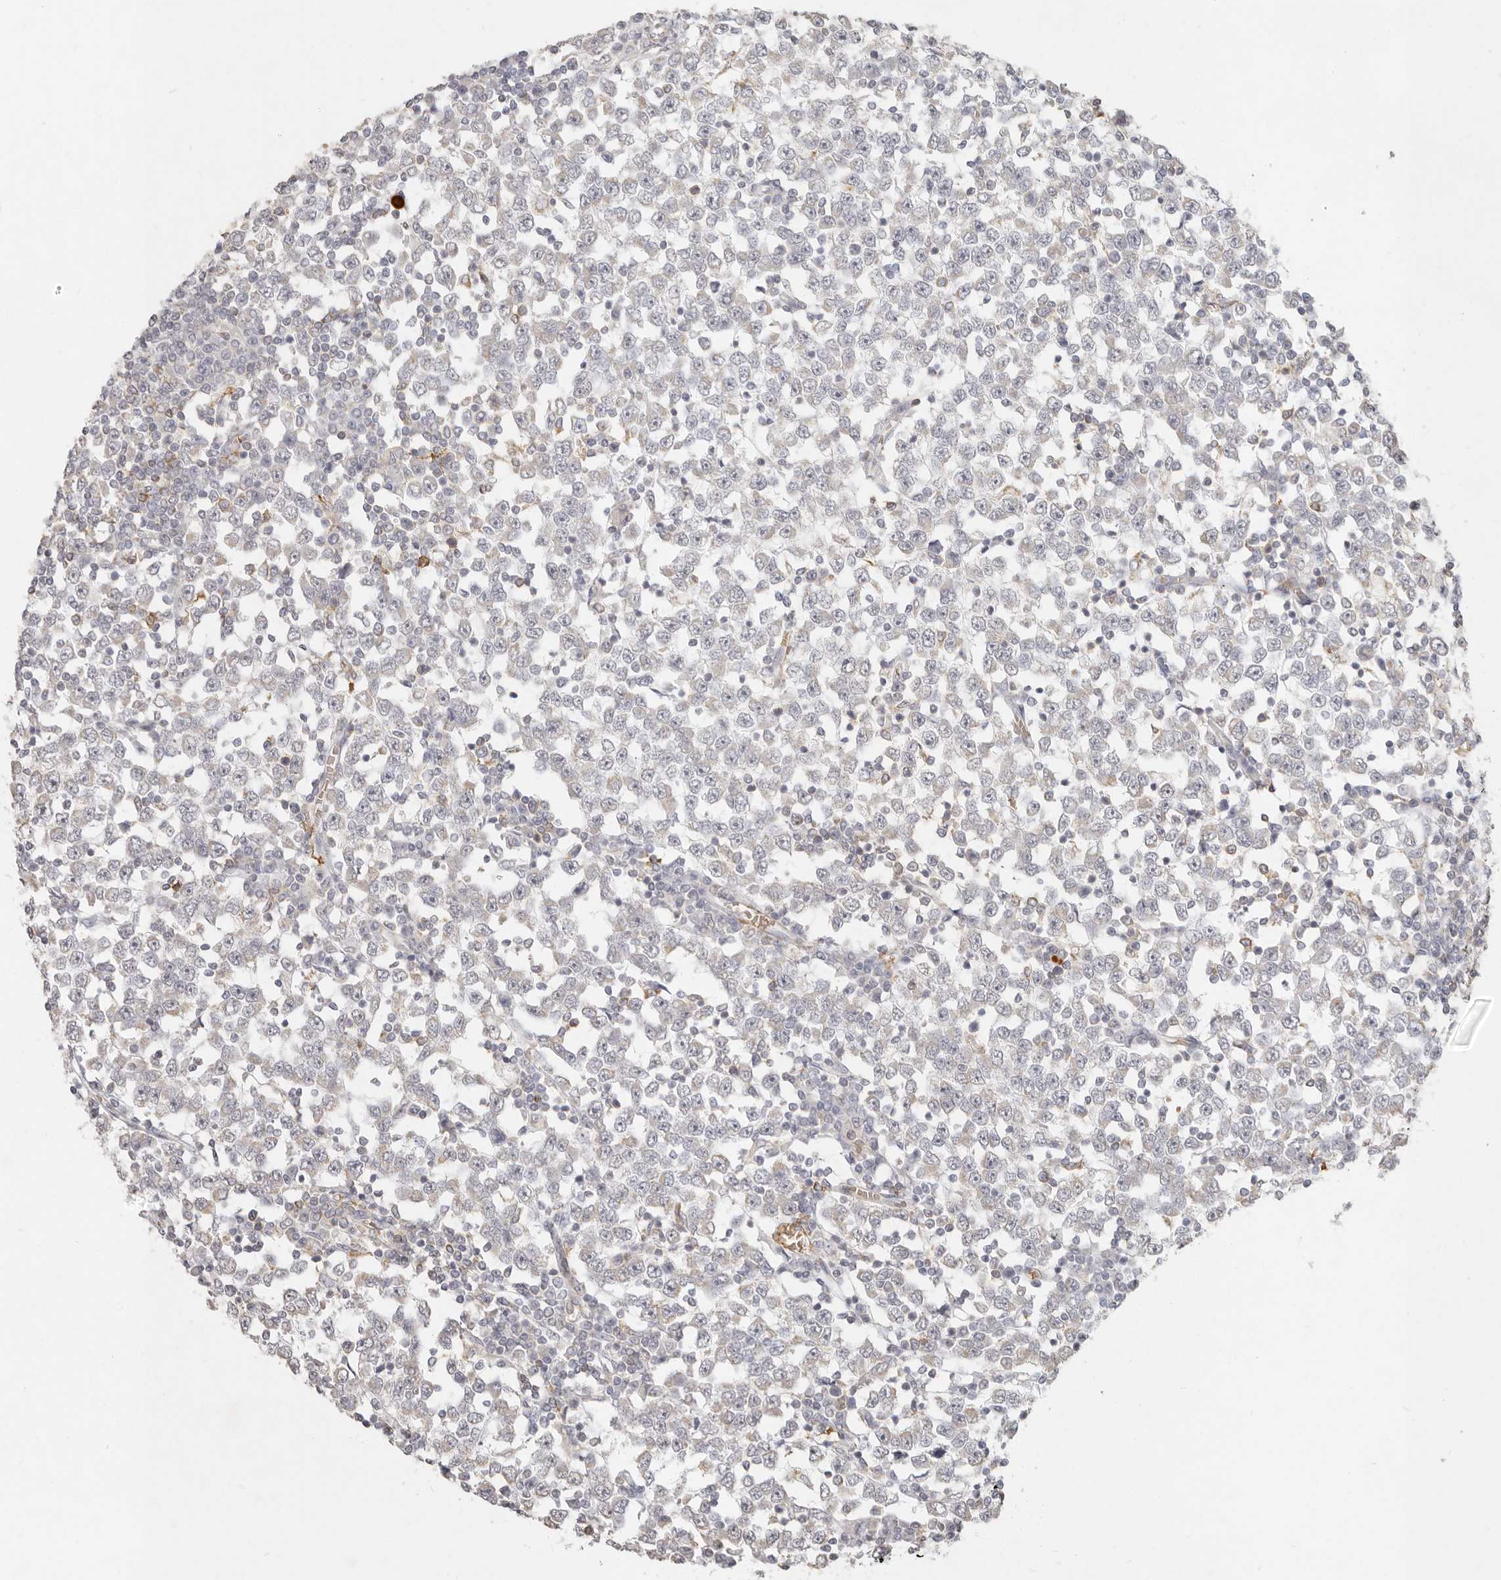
{"staining": {"intensity": "negative", "quantity": "none", "location": "none"}, "tissue": "testis cancer", "cell_type": "Tumor cells", "image_type": "cancer", "snomed": [{"axis": "morphology", "description": "Seminoma, NOS"}, {"axis": "topography", "description": "Testis"}], "caption": "The photomicrograph demonstrates no staining of tumor cells in seminoma (testis). Nuclei are stained in blue.", "gene": "NIBAN1", "patient": {"sex": "male", "age": 65}}